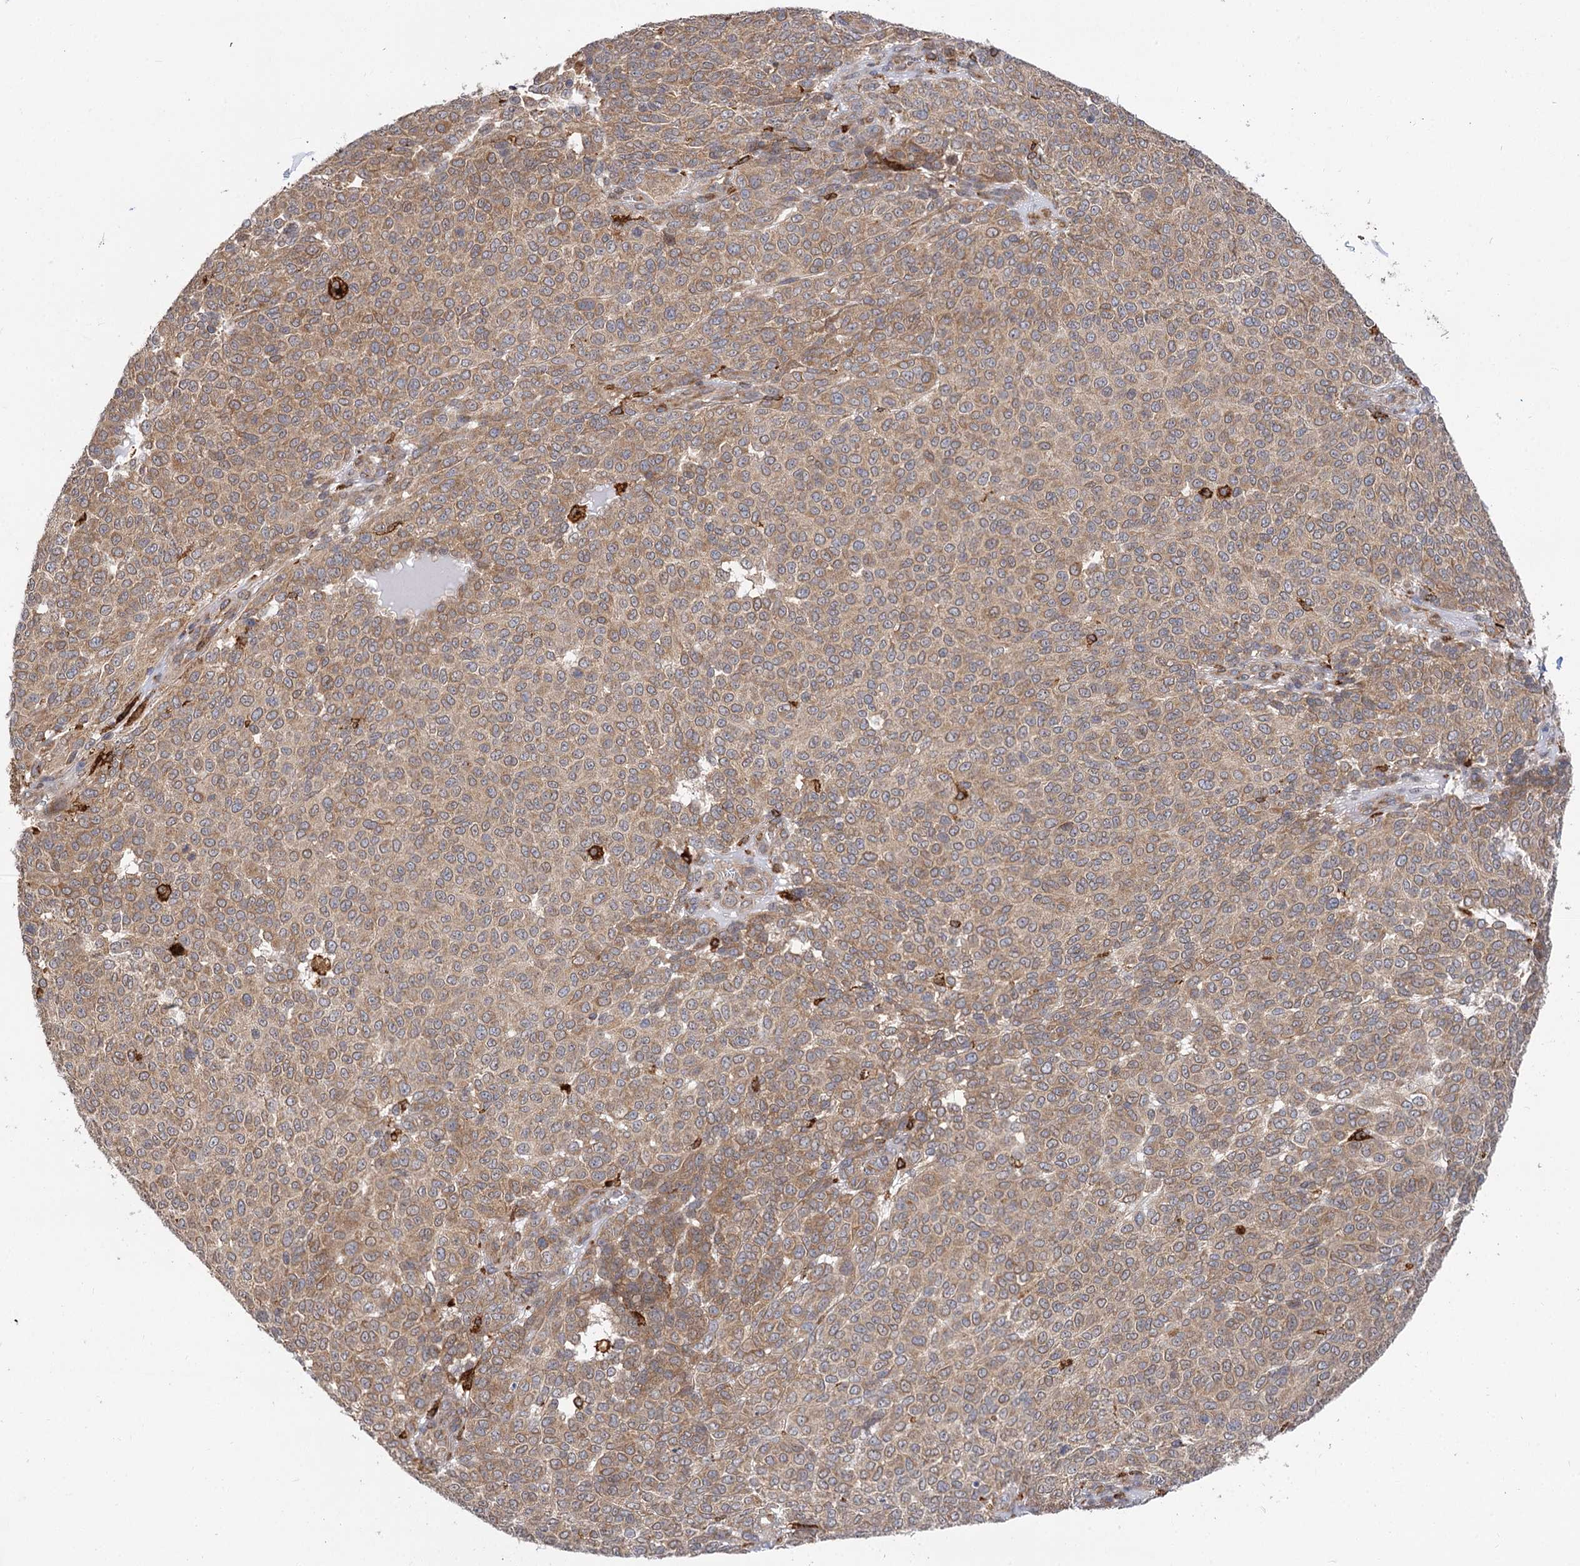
{"staining": {"intensity": "moderate", "quantity": ">75%", "location": "cytoplasmic/membranous"}, "tissue": "melanoma", "cell_type": "Tumor cells", "image_type": "cancer", "snomed": [{"axis": "morphology", "description": "Malignant melanoma, NOS"}, {"axis": "topography", "description": "Skin"}], "caption": "Brown immunohistochemical staining in human melanoma displays moderate cytoplasmic/membranous positivity in about >75% of tumor cells. The staining was performed using DAB (3,3'-diaminobenzidine), with brown indicating positive protein expression. Nuclei are stained blue with hematoxylin.", "gene": "PPIP5K2", "patient": {"sex": "male", "age": 49}}